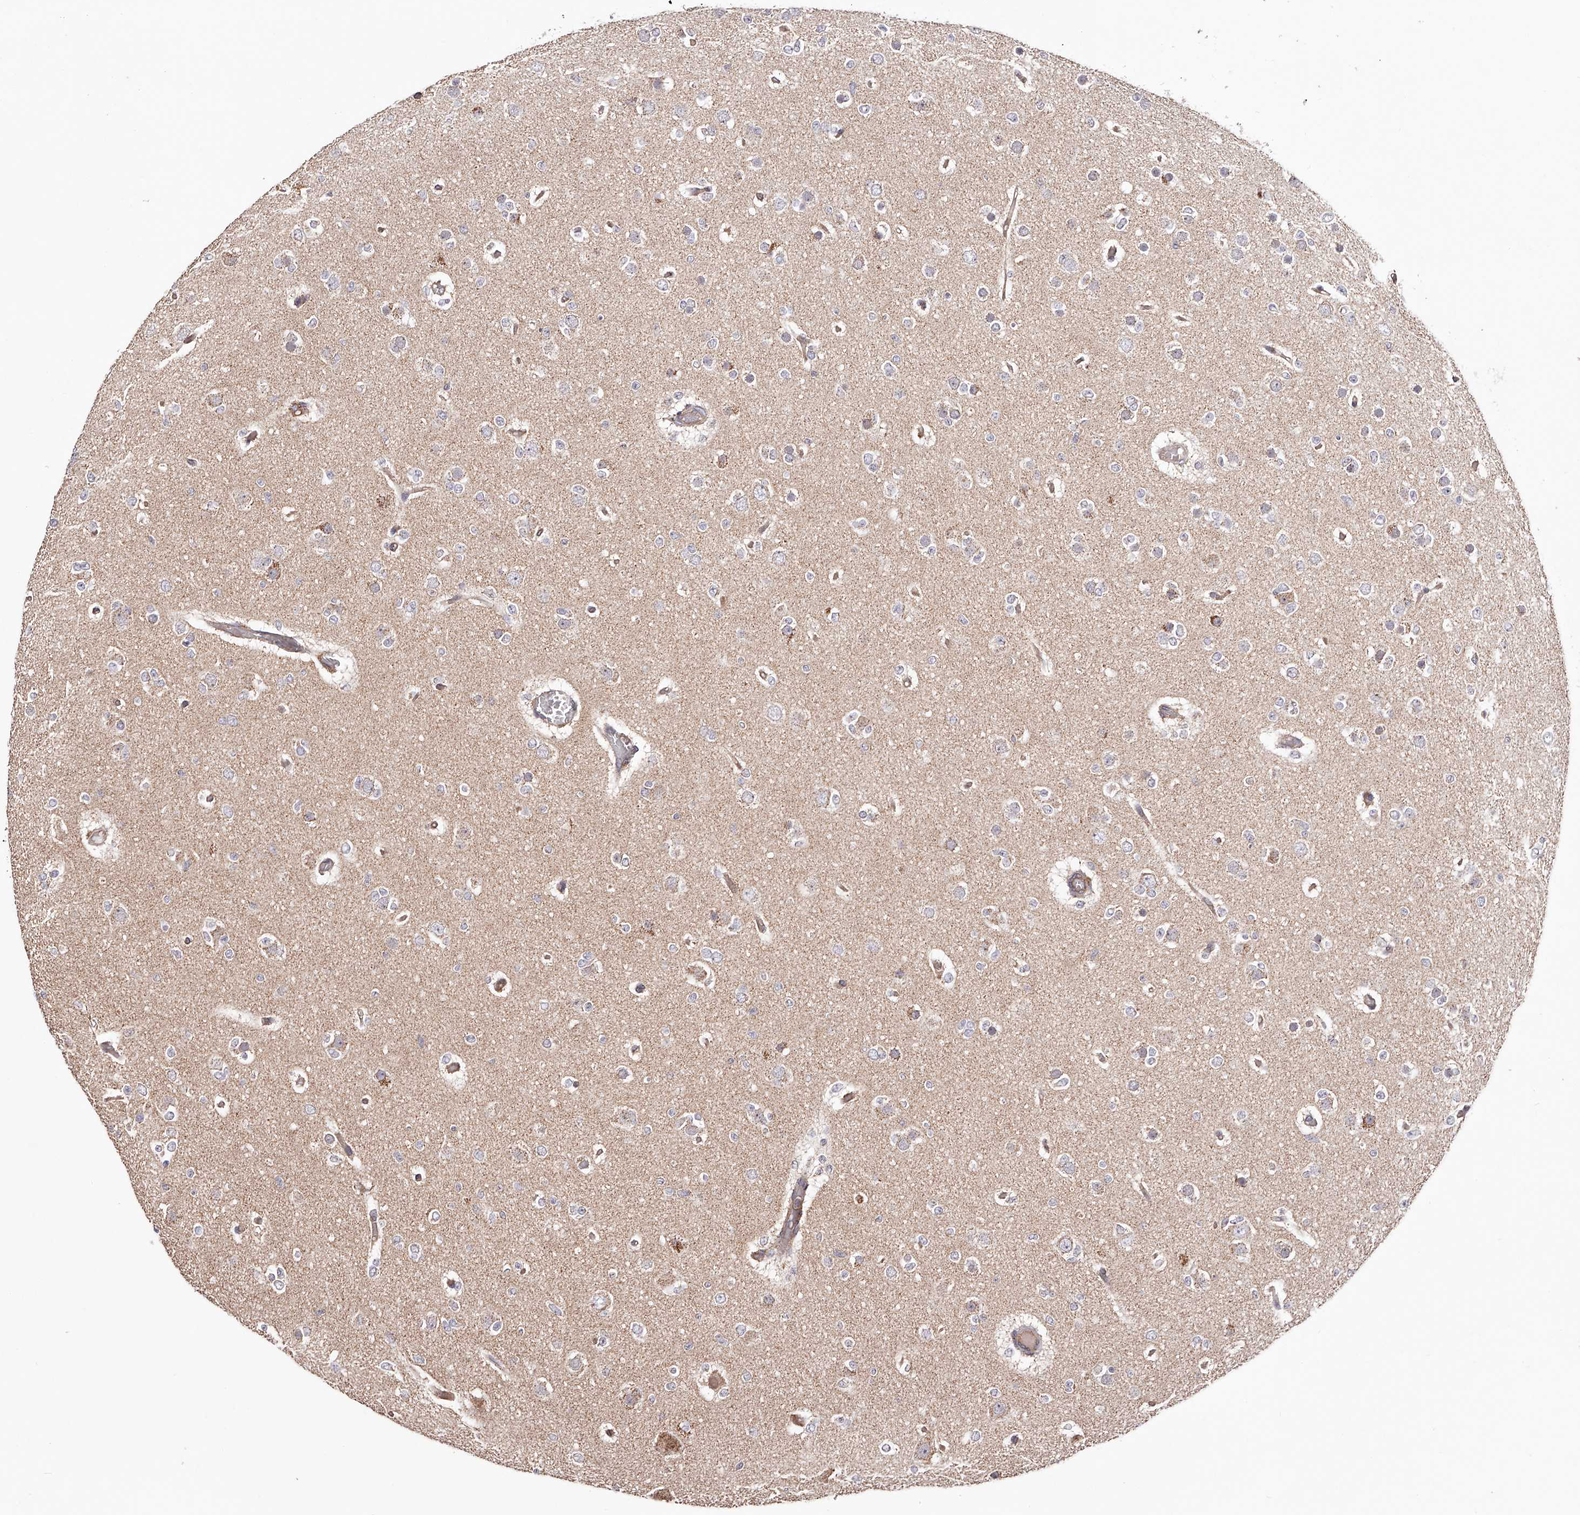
{"staining": {"intensity": "negative", "quantity": "none", "location": "none"}, "tissue": "glioma", "cell_type": "Tumor cells", "image_type": "cancer", "snomed": [{"axis": "morphology", "description": "Glioma, malignant, Low grade"}, {"axis": "topography", "description": "Brain"}], "caption": "Image shows no protein staining in tumor cells of glioma tissue. (Brightfield microscopy of DAB immunohistochemistry at high magnification).", "gene": "USP21", "patient": {"sex": "female", "age": 22}}